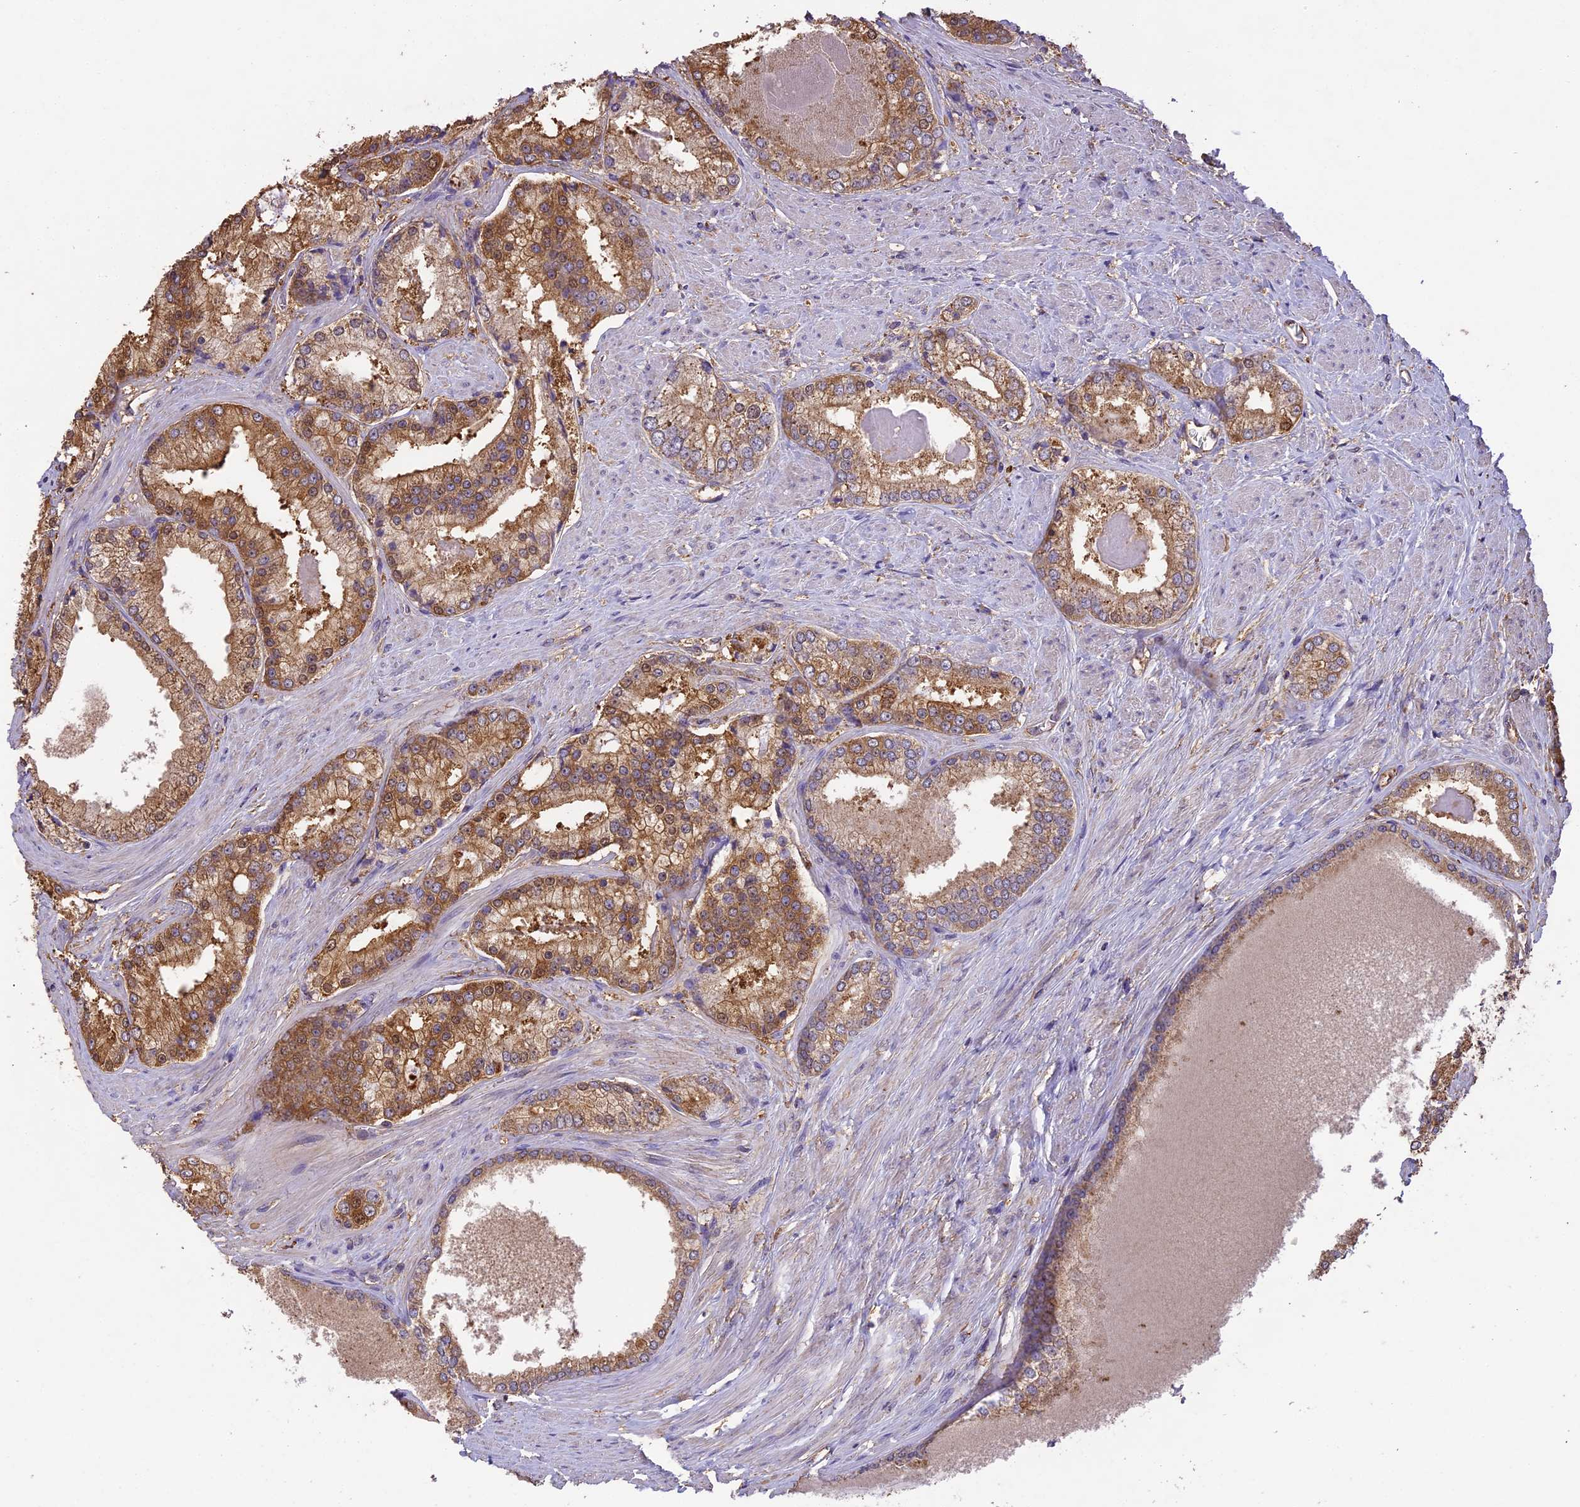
{"staining": {"intensity": "moderate", "quantity": ">75%", "location": "cytoplasmic/membranous,nuclear"}, "tissue": "prostate cancer", "cell_type": "Tumor cells", "image_type": "cancer", "snomed": [{"axis": "morphology", "description": "Adenocarcinoma, Low grade"}, {"axis": "topography", "description": "Prostate"}], "caption": "Moderate cytoplasmic/membranous and nuclear expression is seen in approximately >75% of tumor cells in prostate cancer.", "gene": "ARHGAP19", "patient": {"sex": "male", "age": 68}}